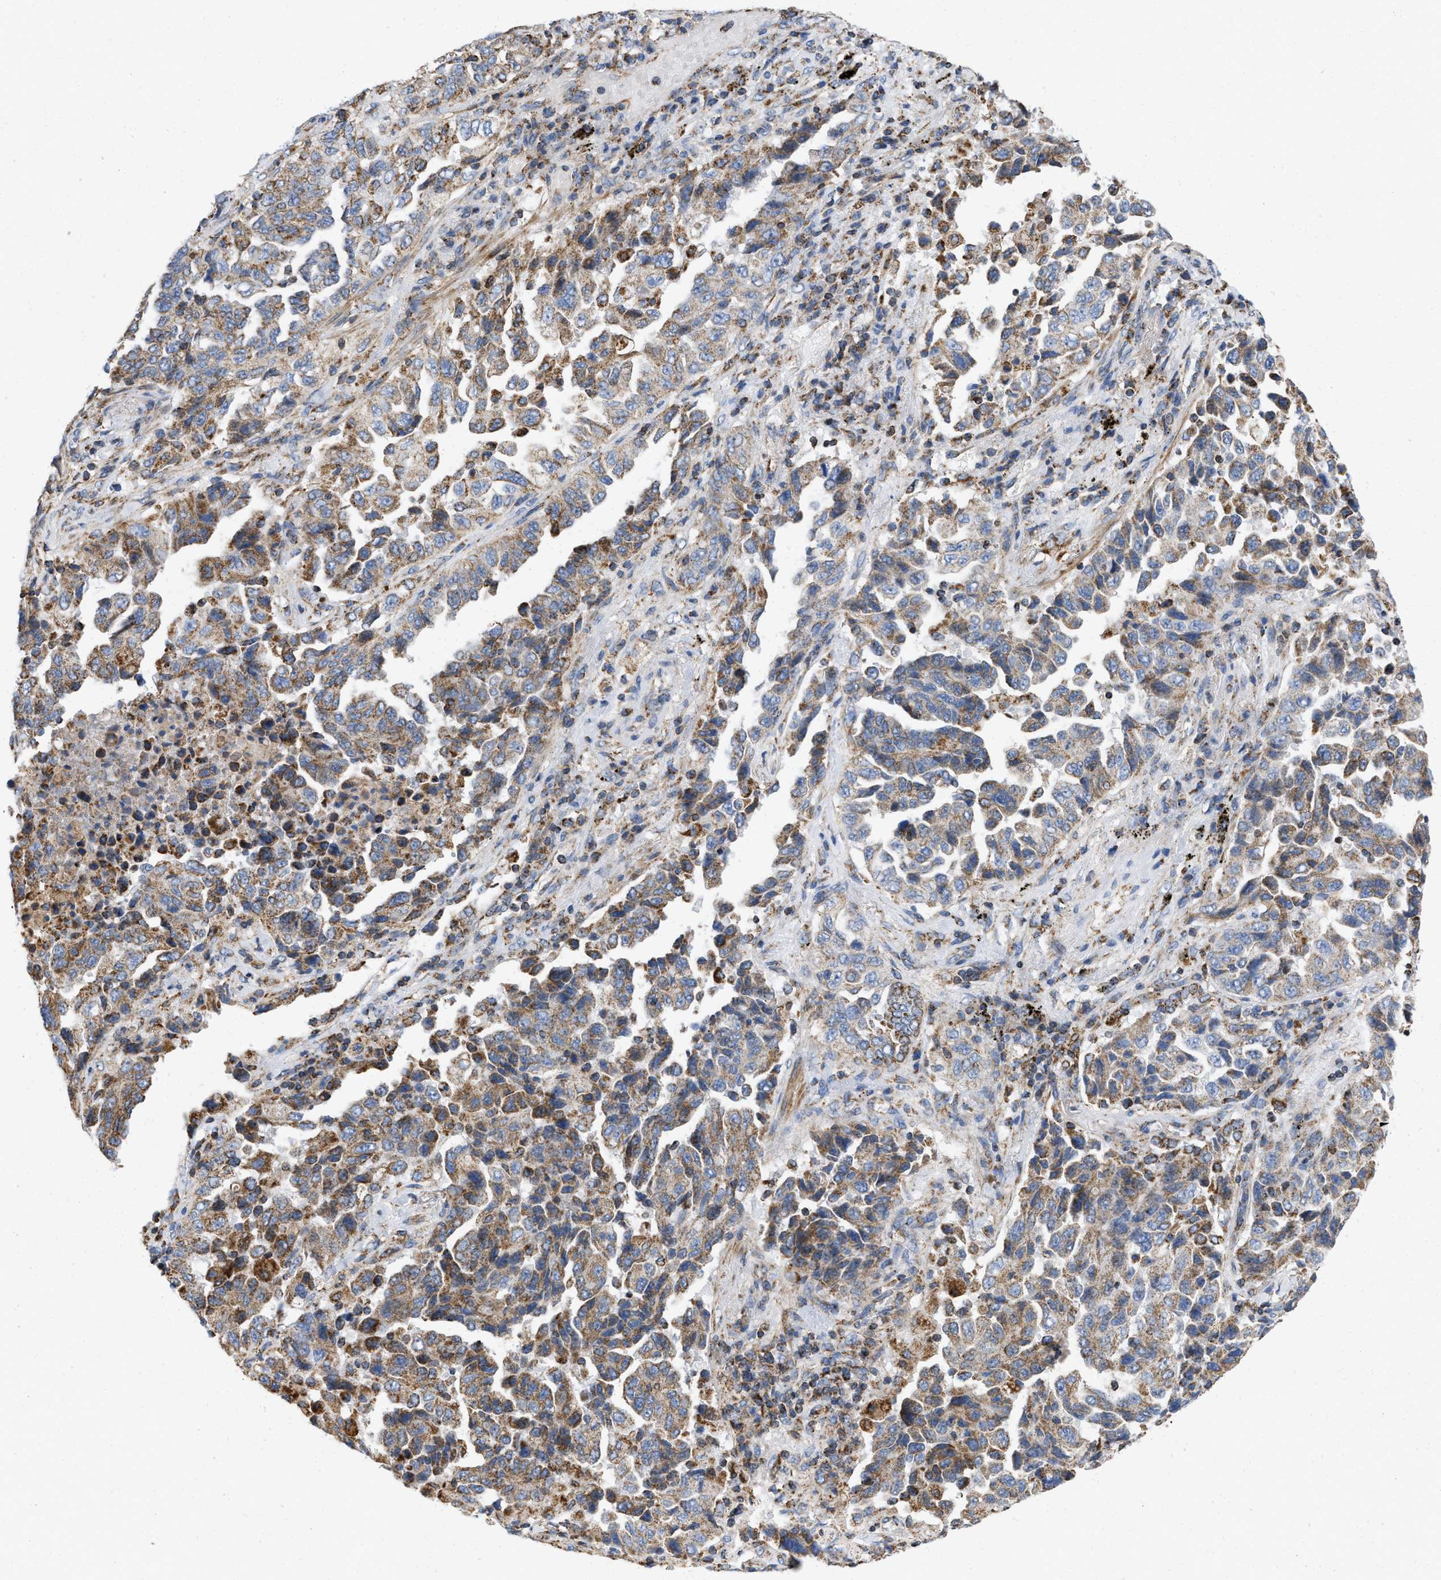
{"staining": {"intensity": "moderate", "quantity": ">75%", "location": "cytoplasmic/membranous"}, "tissue": "lung cancer", "cell_type": "Tumor cells", "image_type": "cancer", "snomed": [{"axis": "morphology", "description": "Adenocarcinoma, NOS"}, {"axis": "topography", "description": "Lung"}], "caption": "Protein expression analysis of human lung cancer (adenocarcinoma) reveals moderate cytoplasmic/membranous staining in about >75% of tumor cells.", "gene": "GRB10", "patient": {"sex": "female", "age": 51}}